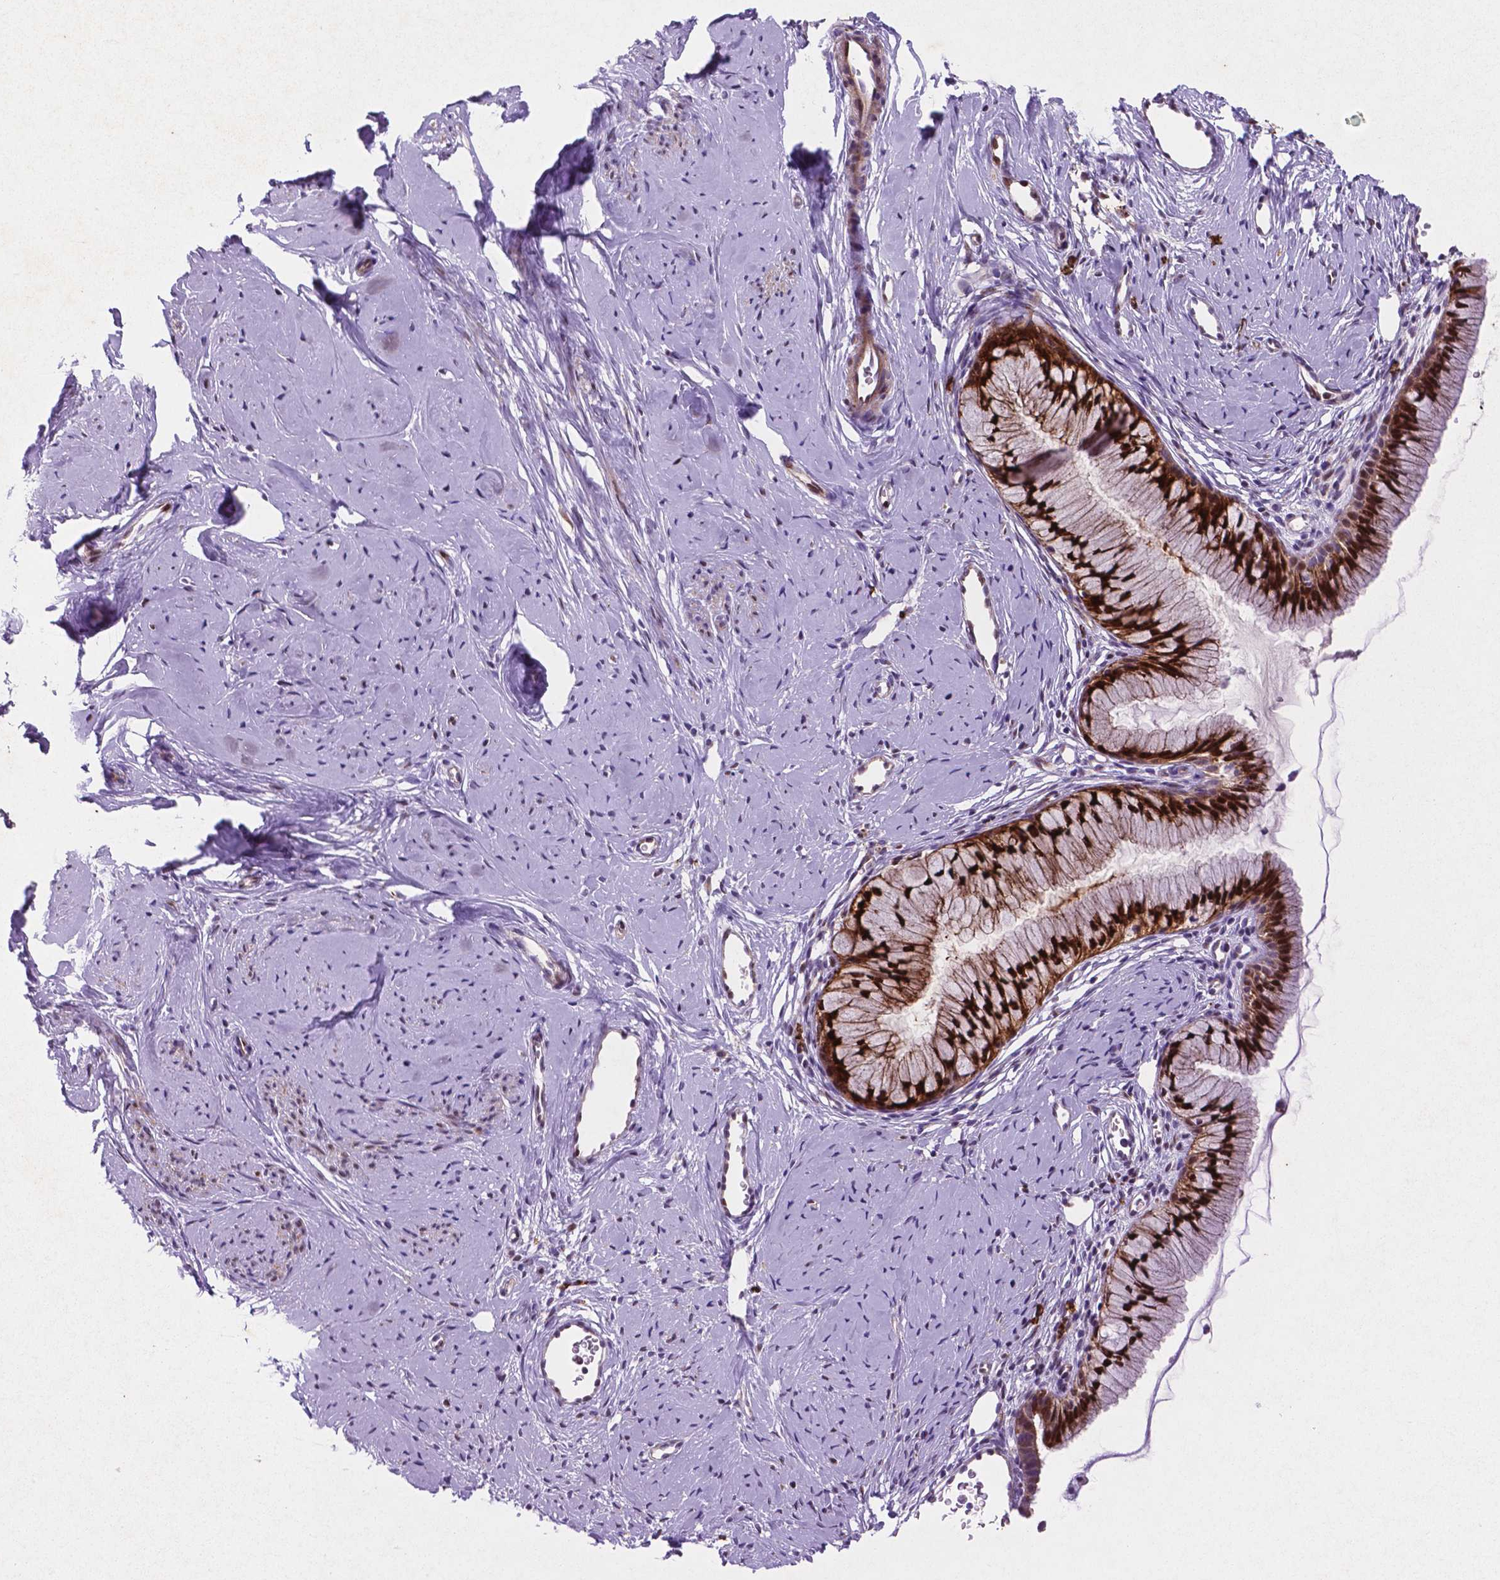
{"staining": {"intensity": "strong", "quantity": ">75%", "location": "nuclear"}, "tissue": "cervix", "cell_type": "Glandular cells", "image_type": "normal", "snomed": [{"axis": "morphology", "description": "Normal tissue, NOS"}, {"axis": "topography", "description": "Cervix"}], "caption": "Glandular cells demonstrate strong nuclear expression in approximately >75% of cells in benign cervix. (DAB IHC with brightfield microscopy, high magnification).", "gene": "TM4SF20", "patient": {"sex": "female", "age": 40}}